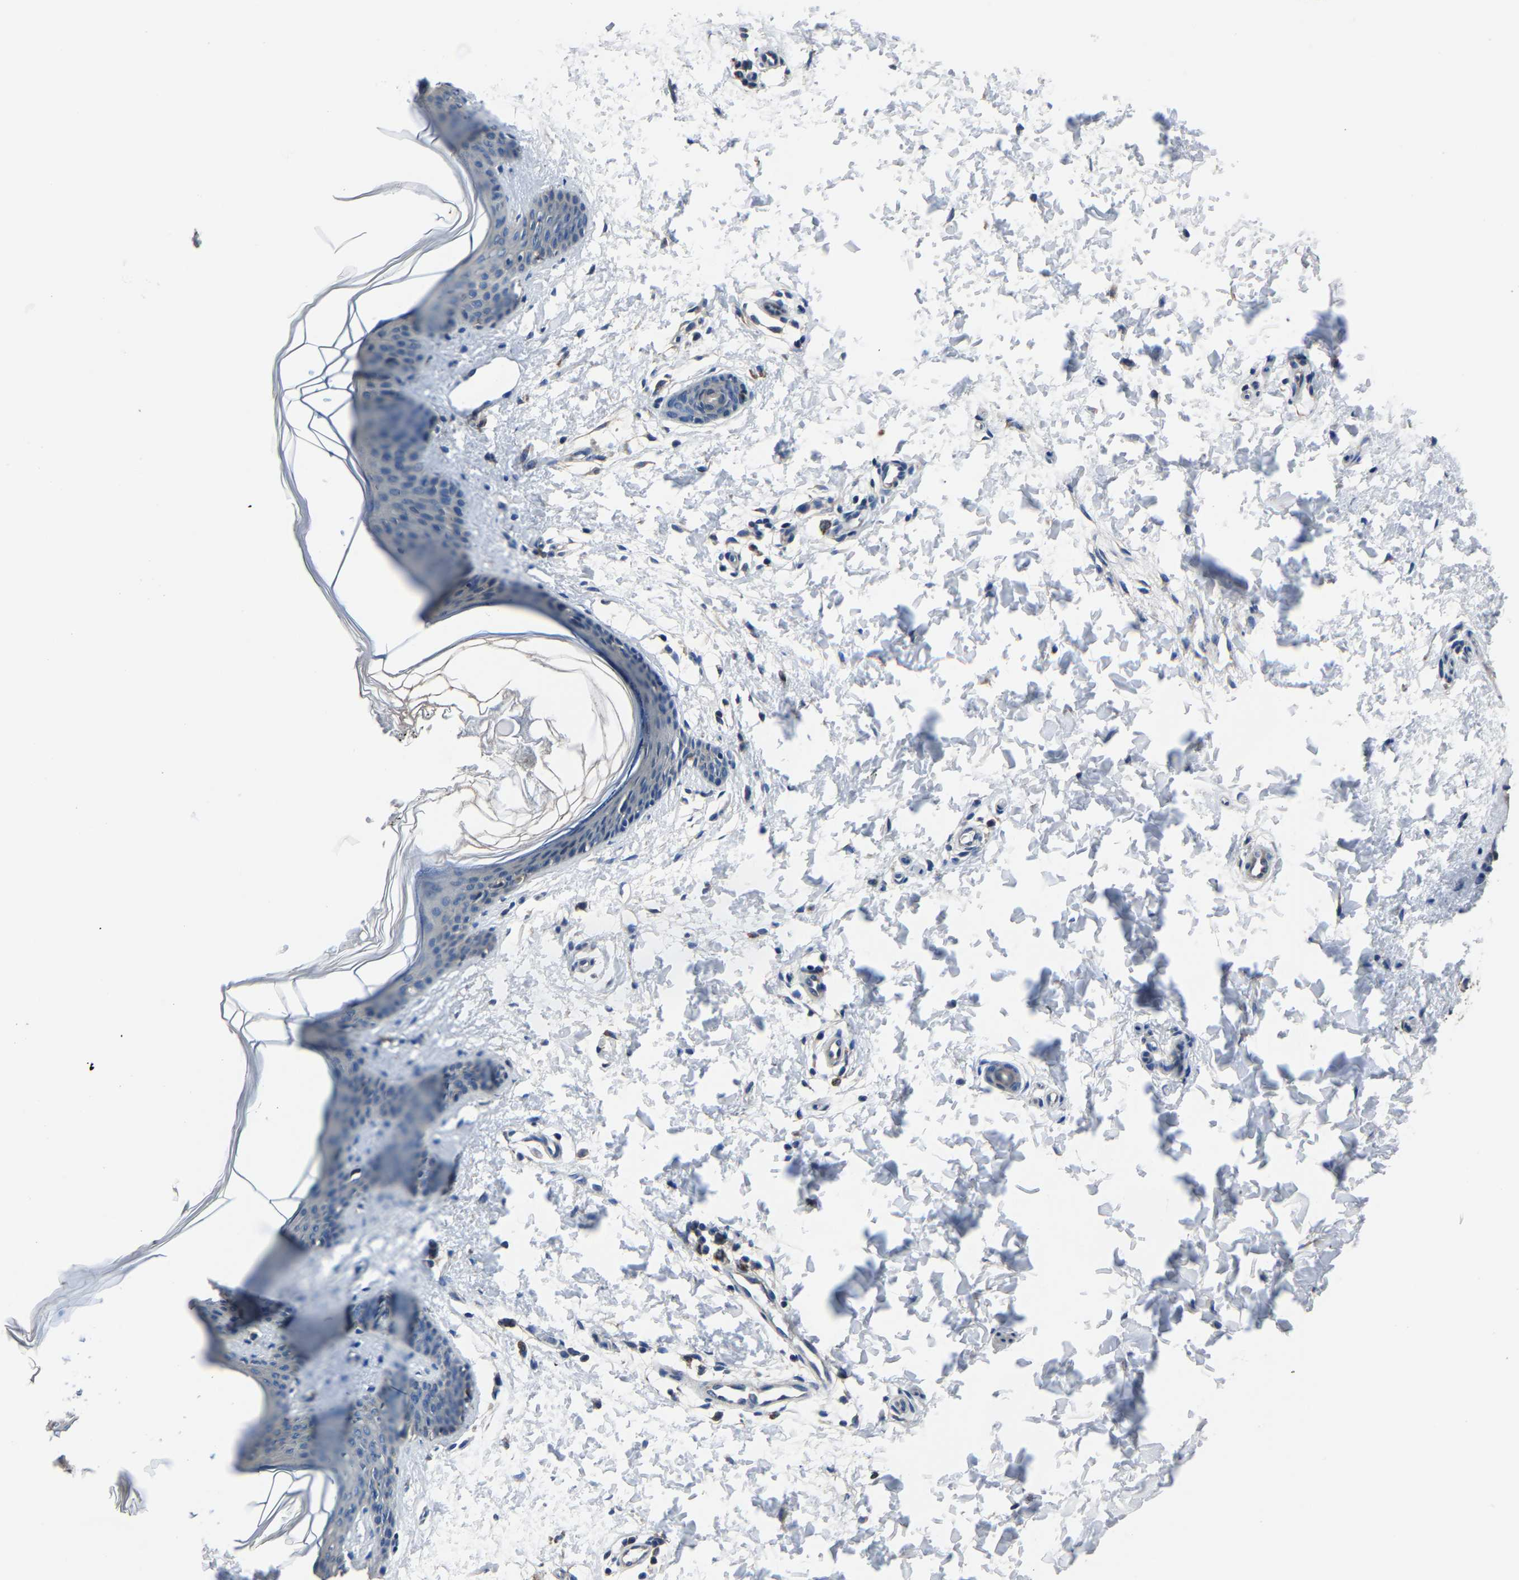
{"staining": {"intensity": "negative", "quantity": "none", "location": "none"}, "tissue": "skin", "cell_type": "Fibroblasts", "image_type": "normal", "snomed": [{"axis": "morphology", "description": "Normal tissue, NOS"}, {"axis": "topography", "description": "Skin"}], "caption": "This histopathology image is of normal skin stained with immunohistochemistry to label a protein in brown with the nuclei are counter-stained blue. There is no expression in fibroblasts.", "gene": "STRBP", "patient": {"sex": "female", "age": 17}}